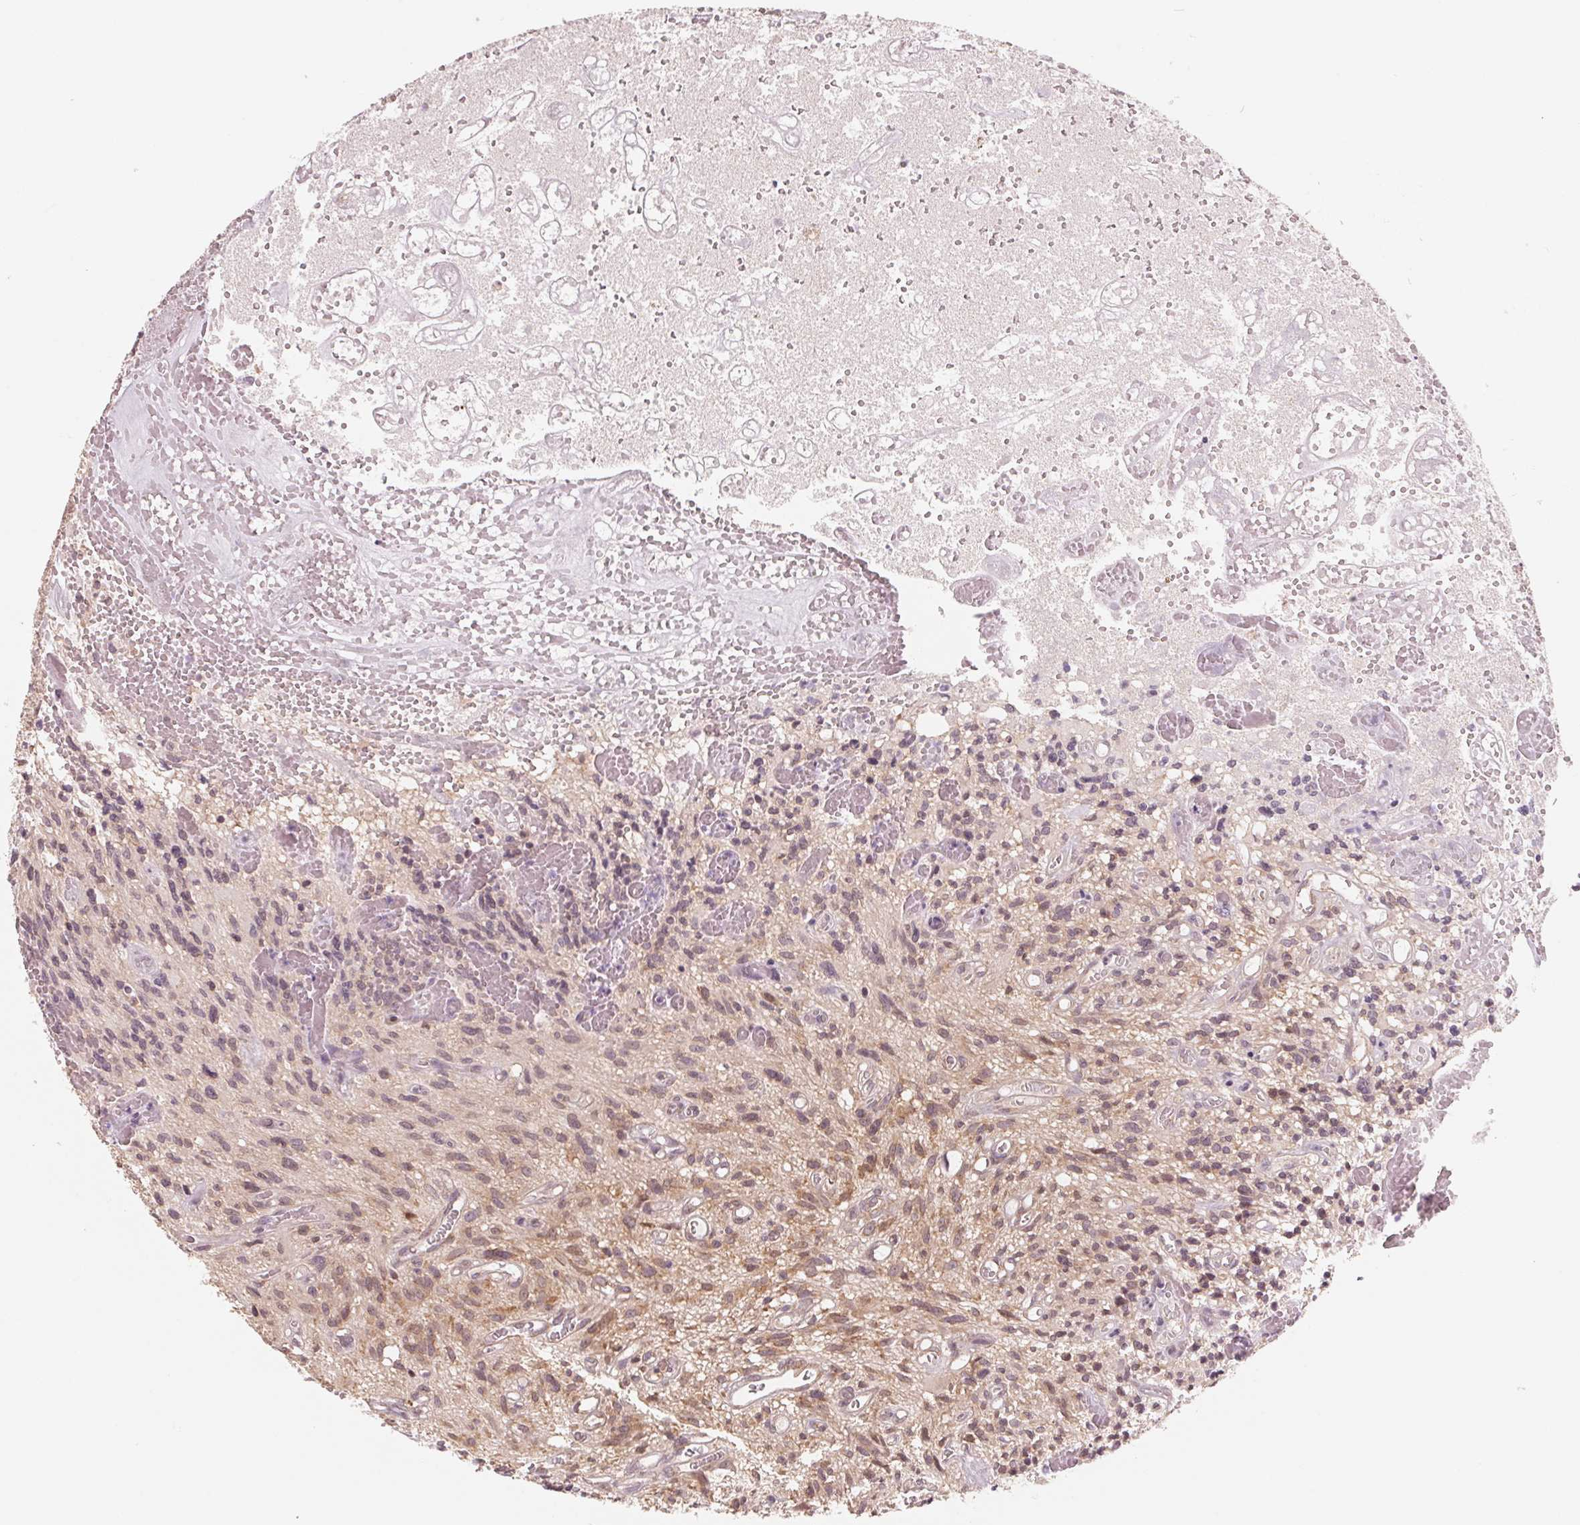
{"staining": {"intensity": "weak", "quantity": "25%-75%", "location": "cytoplasmic/membranous"}, "tissue": "glioma", "cell_type": "Tumor cells", "image_type": "cancer", "snomed": [{"axis": "morphology", "description": "Glioma, malignant, High grade"}, {"axis": "topography", "description": "Brain"}], "caption": "Tumor cells display low levels of weak cytoplasmic/membranous staining in about 25%-75% of cells in human glioma.", "gene": "GIGYF2", "patient": {"sex": "male", "age": 75}}